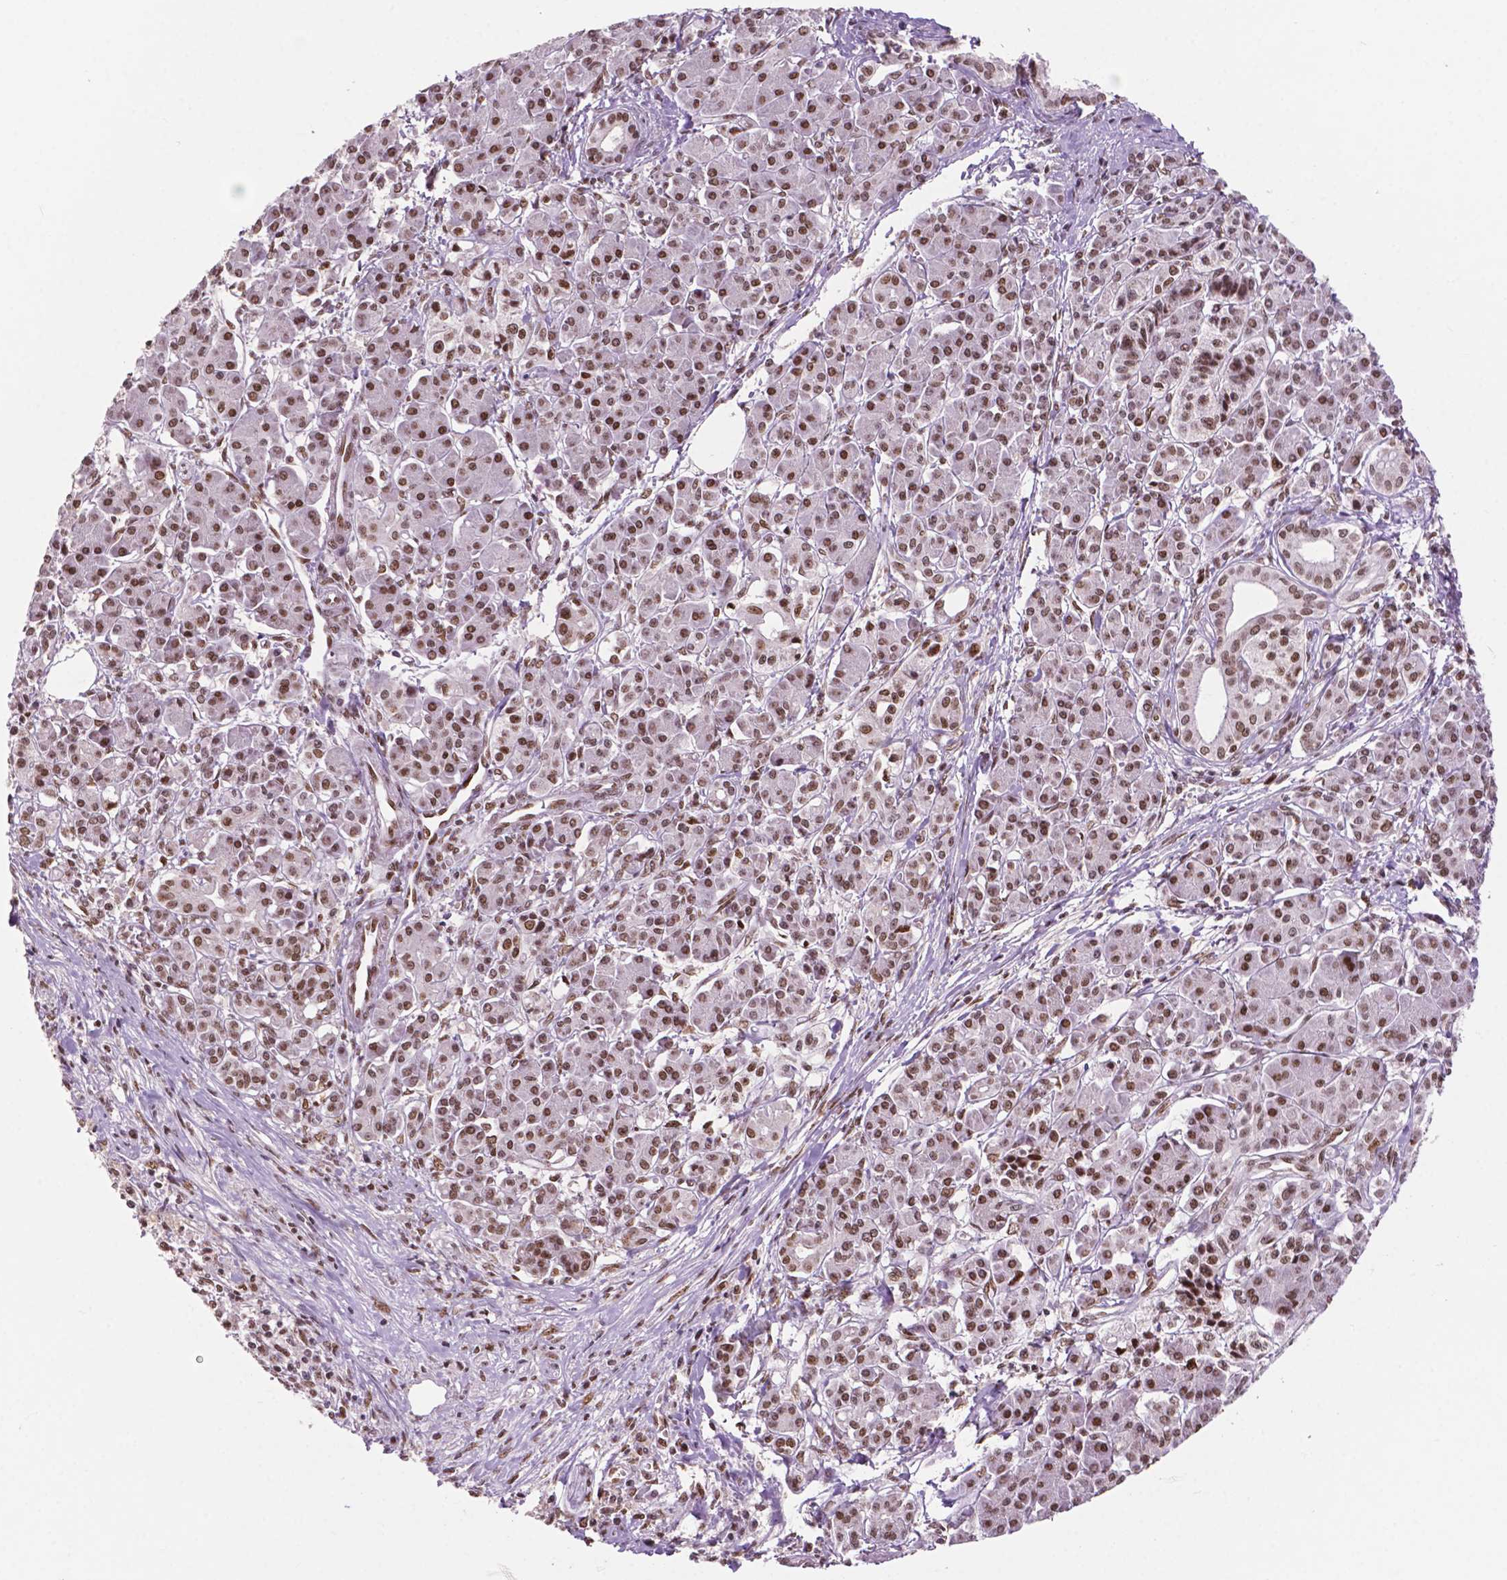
{"staining": {"intensity": "weak", "quantity": ">75%", "location": "nuclear"}, "tissue": "pancreatic cancer", "cell_type": "Tumor cells", "image_type": "cancer", "snomed": [{"axis": "morphology", "description": "Adenocarcinoma, NOS"}, {"axis": "topography", "description": "Pancreas"}], "caption": "Pancreatic adenocarcinoma stained for a protein reveals weak nuclear positivity in tumor cells.", "gene": "MLH1", "patient": {"sex": "female", "age": 68}}